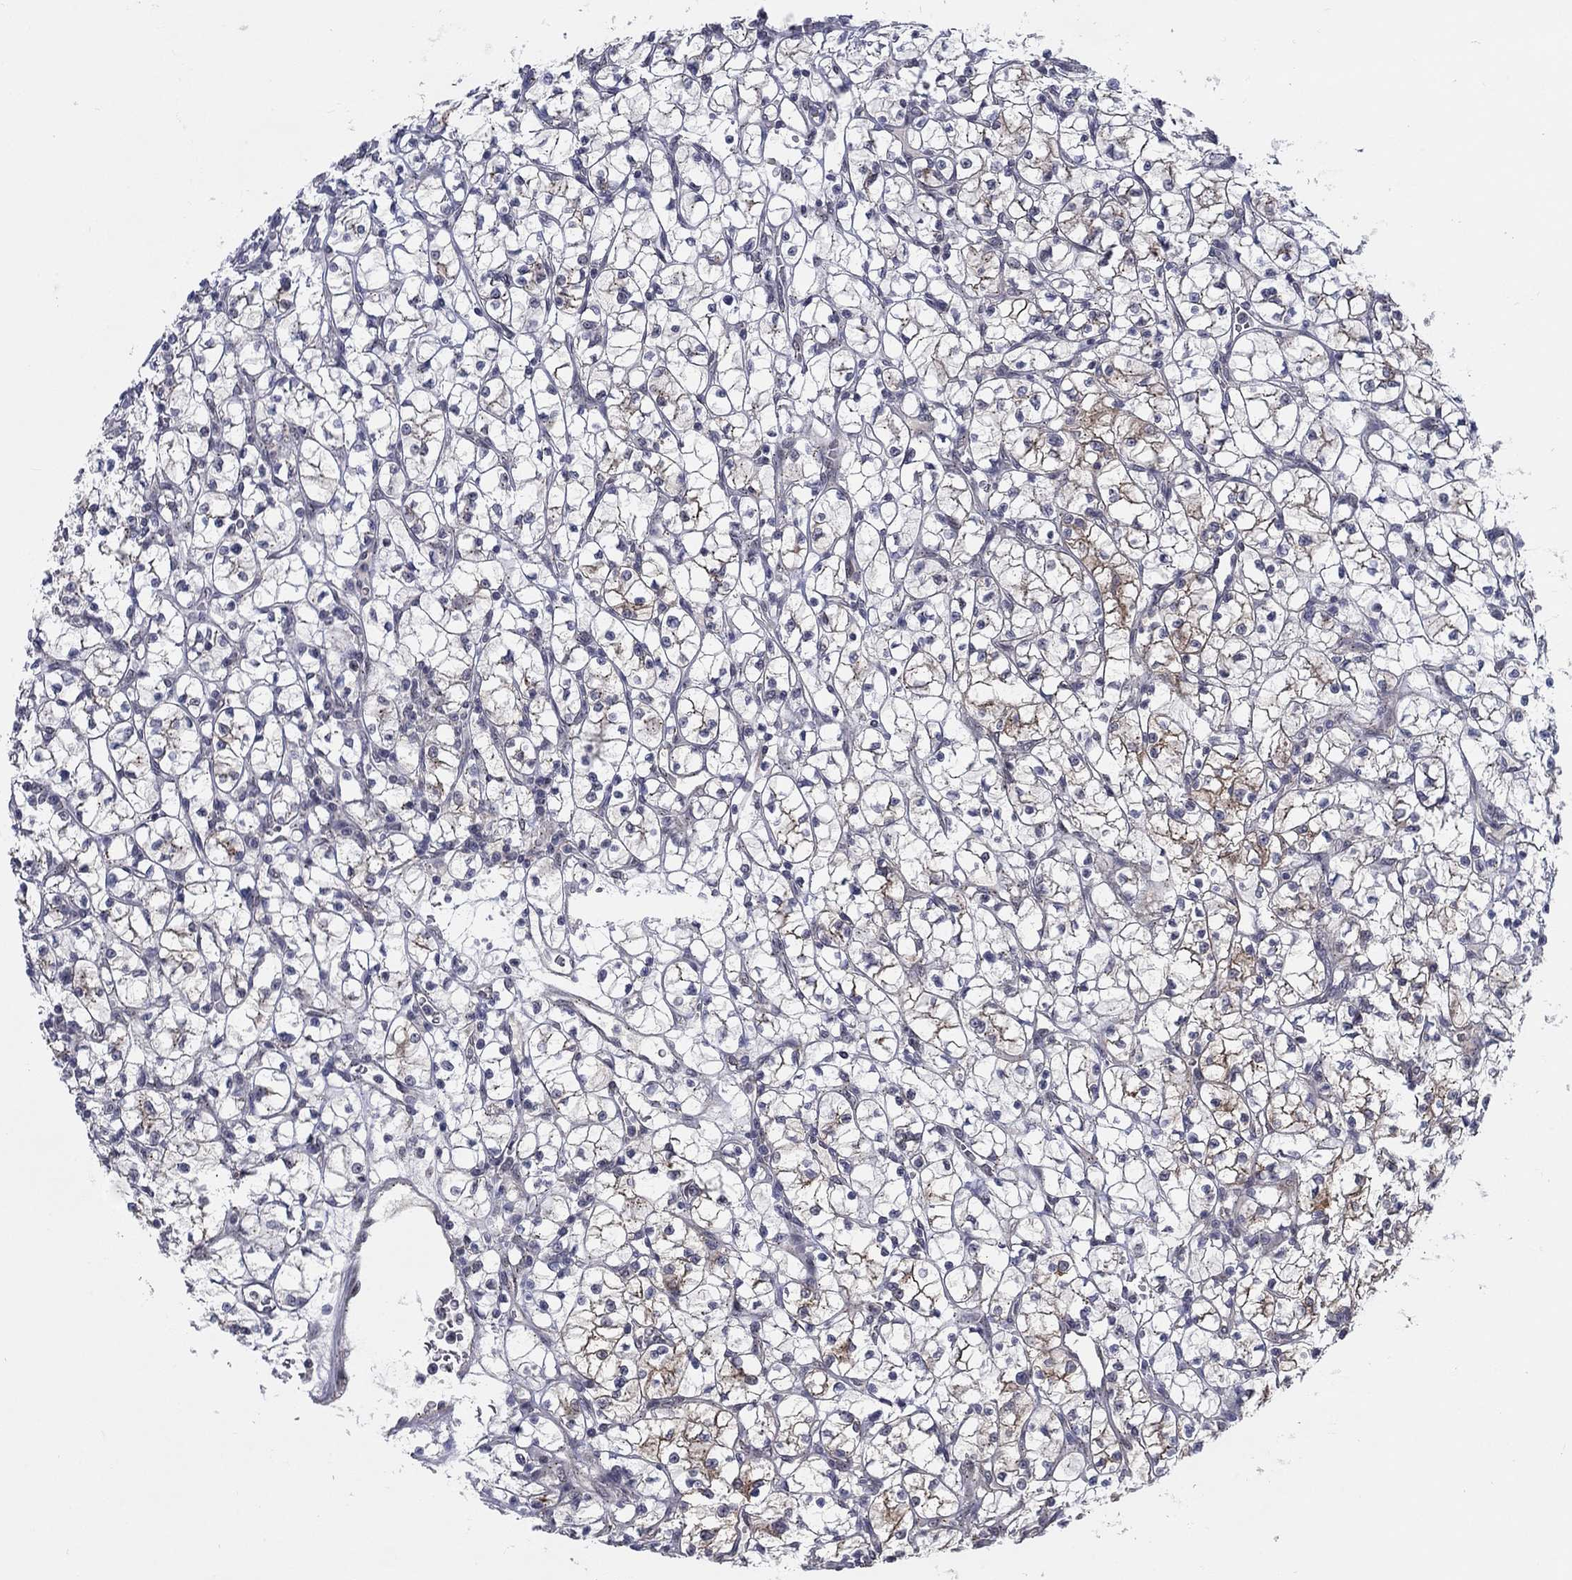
{"staining": {"intensity": "moderate", "quantity": "<25%", "location": "cytoplasmic/membranous"}, "tissue": "renal cancer", "cell_type": "Tumor cells", "image_type": "cancer", "snomed": [{"axis": "morphology", "description": "Adenocarcinoma, NOS"}, {"axis": "topography", "description": "Kidney"}], "caption": "The image exhibits staining of renal cancer, revealing moderate cytoplasmic/membranous protein positivity (brown color) within tumor cells. Immunohistochemistry stains the protein of interest in brown and the nuclei are stained blue.", "gene": "SH3RF1", "patient": {"sex": "female", "age": 64}}